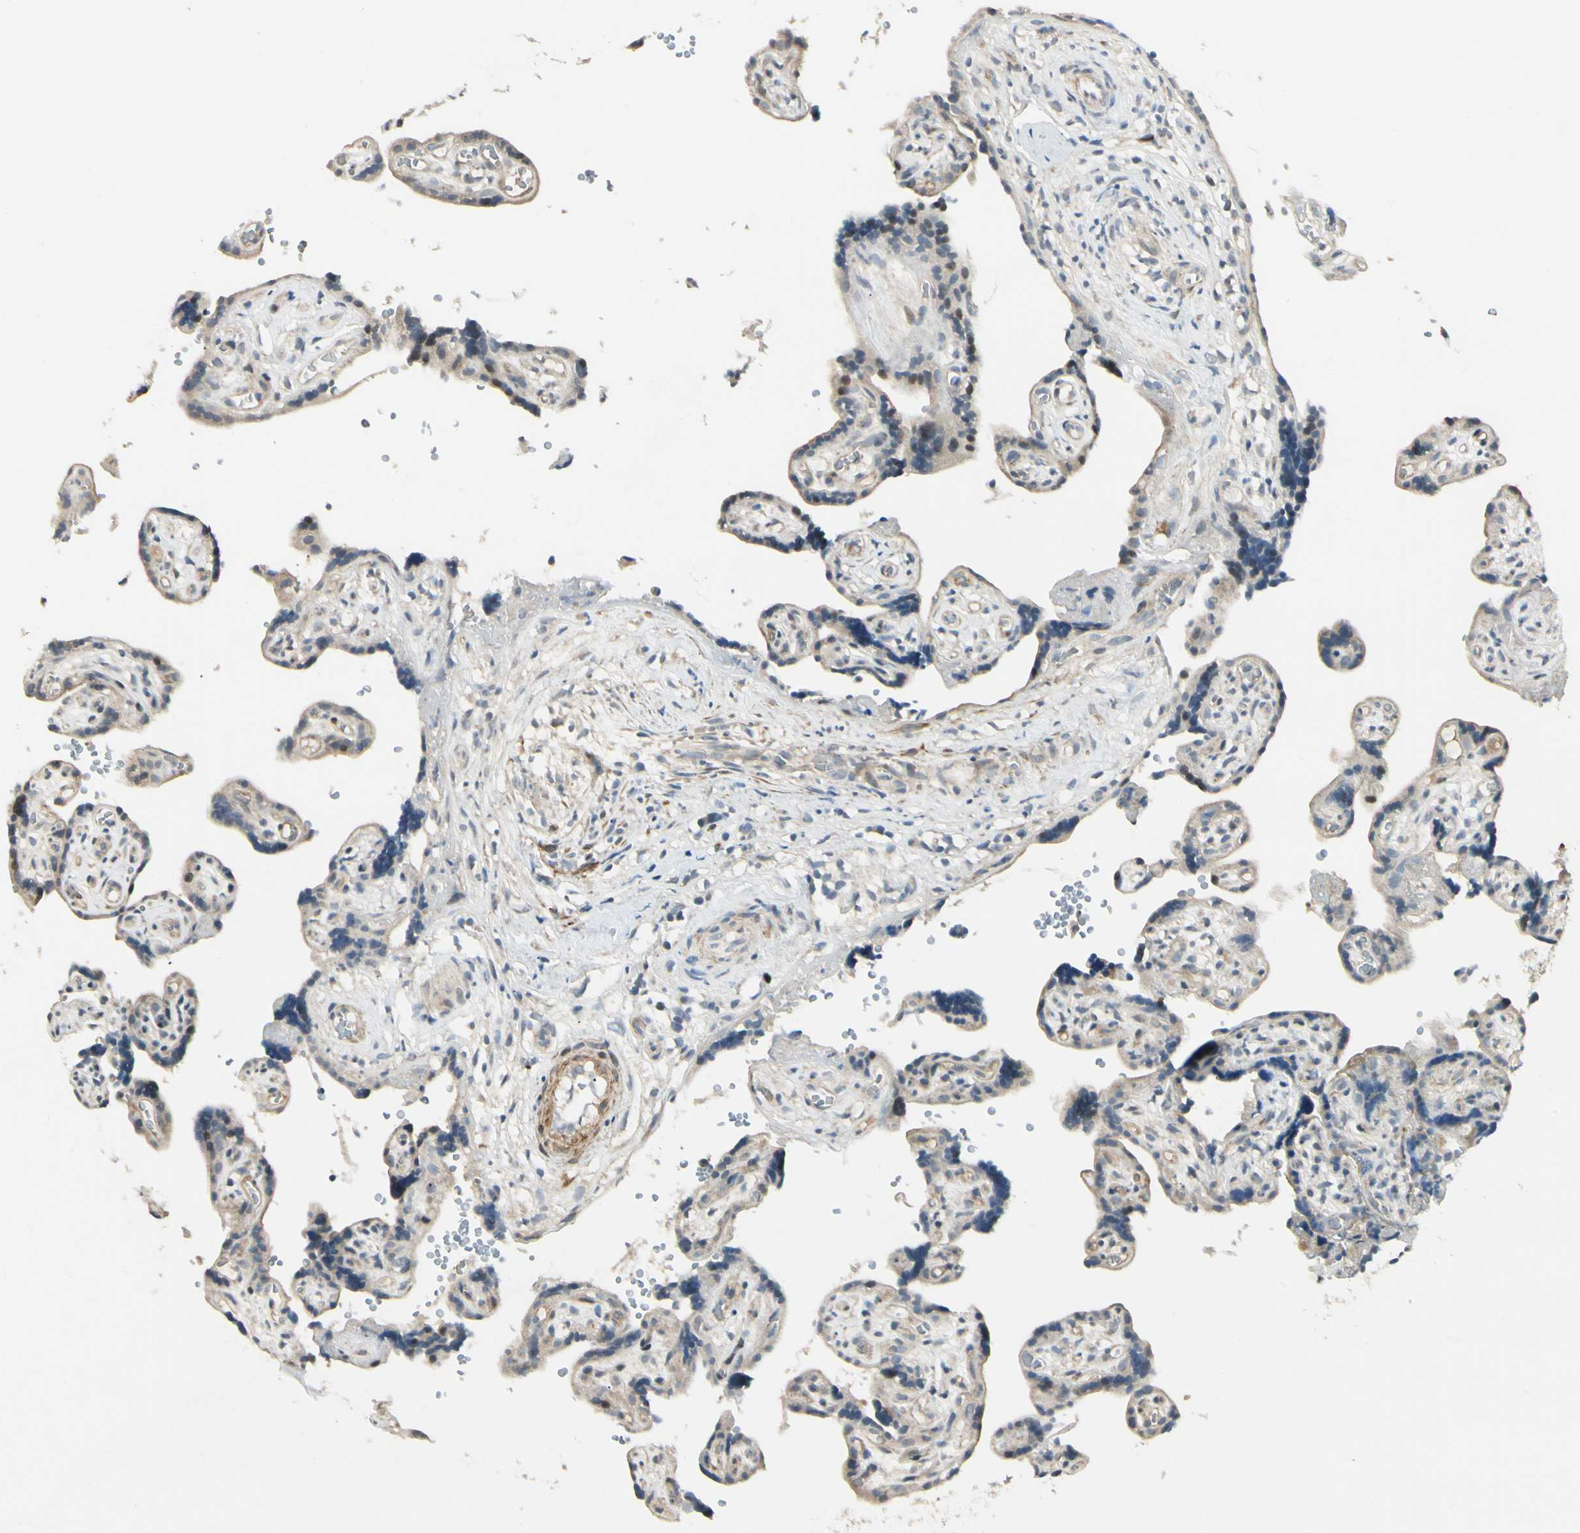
{"staining": {"intensity": "moderate", "quantity": ">75%", "location": "cytoplasmic/membranous"}, "tissue": "placenta", "cell_type": "Trophoblastic cells", "image_type": "normal", "snomed": [{"axis": "morphology", "description": "Normal tissue, NOS"}, {"axis": "topography", "description": "Placenta"}], "caption": "A micrograph of human placenta stained for a protein displays moderate cytoplasmic/membranous brown staining in trophoblastic cells. The protein is shown in brown color, while the nuclei are stained blue.", "gene": "P4HA3", "patient": {"sex": "female", "age": 30}}